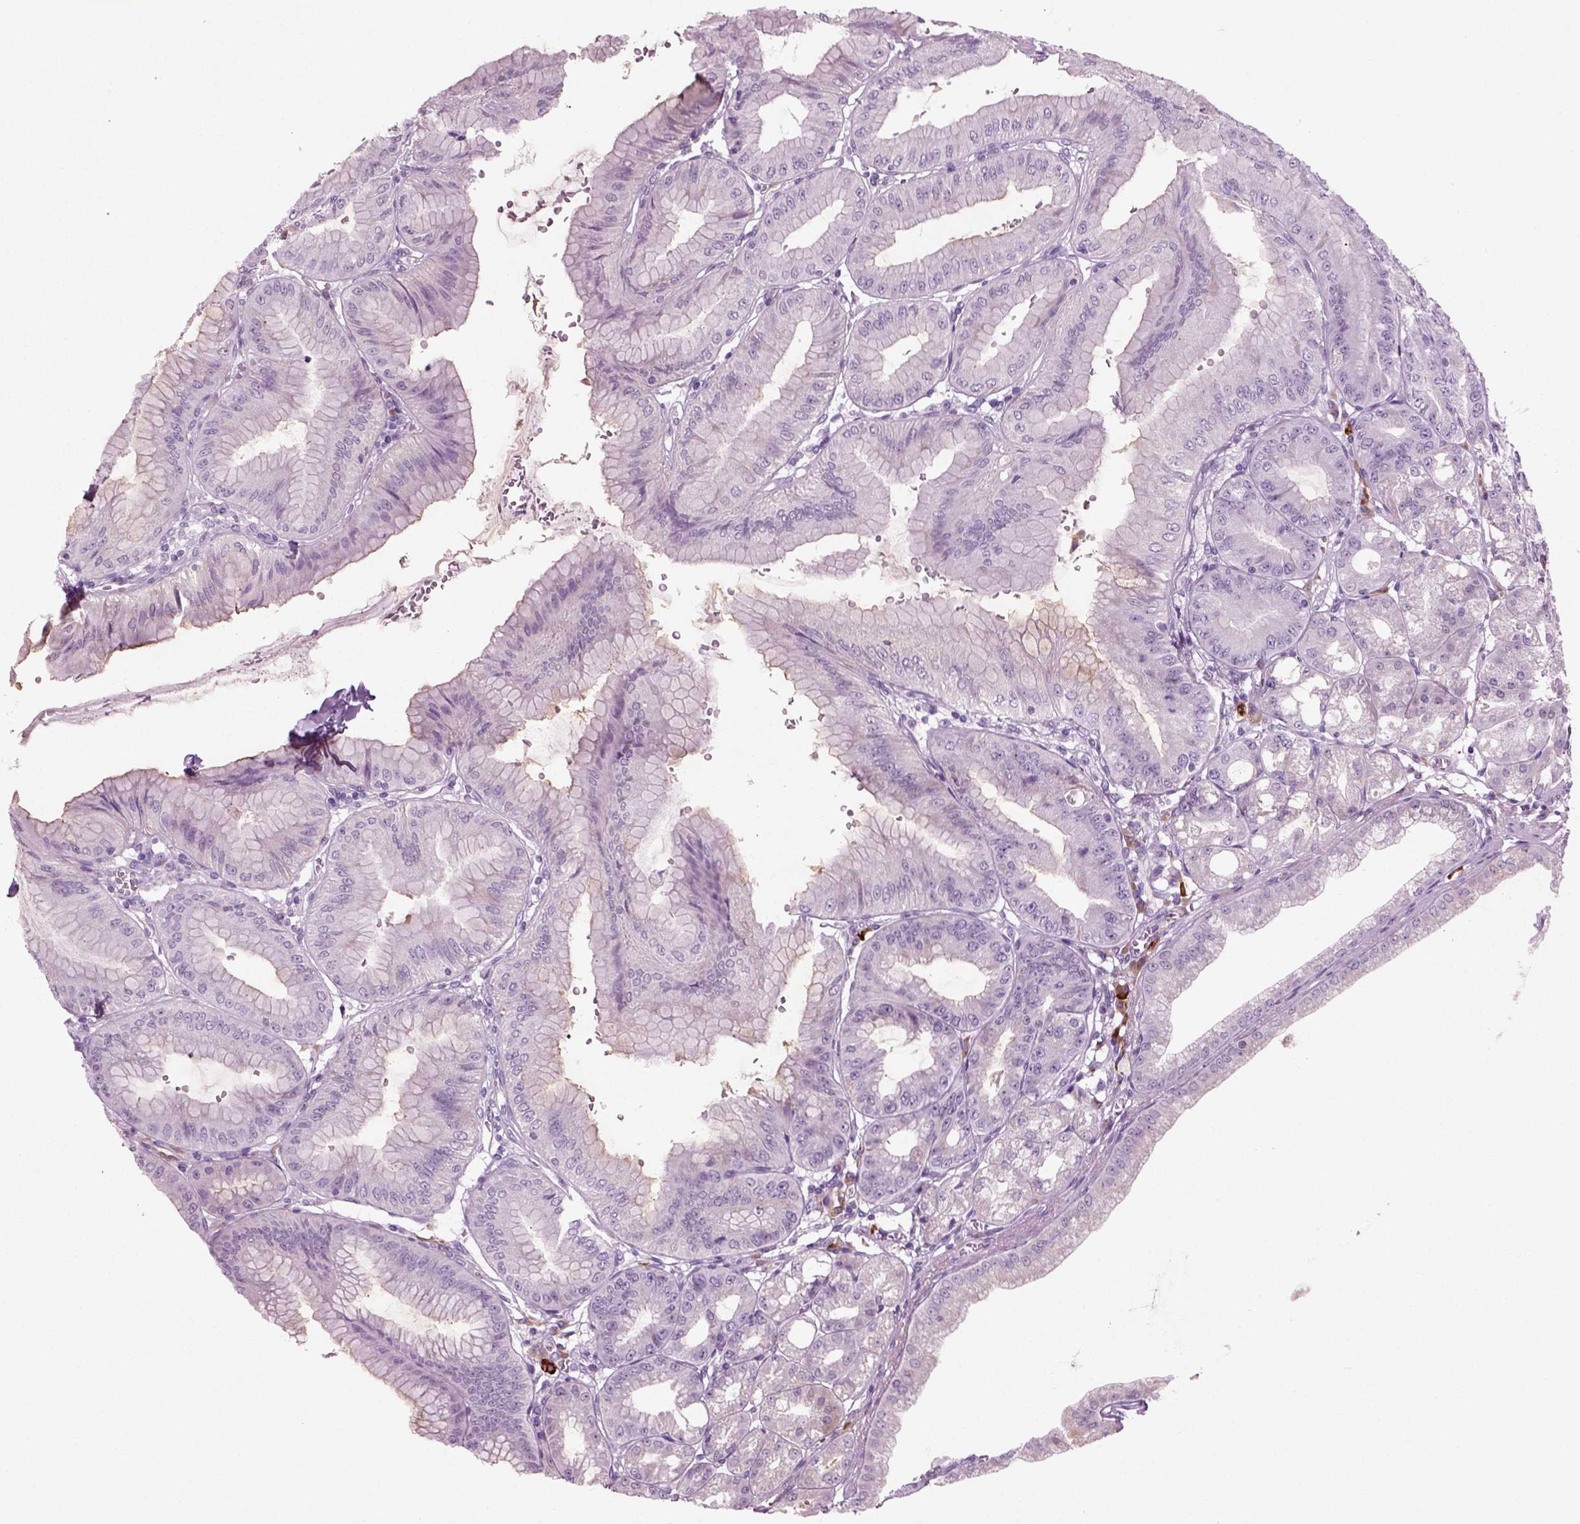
{"staining": {"intensity": "weak", "quantity": "<25%", "location": "cytoplasmic/membranous"}, "tissue": "stomach", "cell_type": "Glandular cells", "image_type": "normal", "snomed": [{"axis": "morphology", "description": "Normal tissue, NOS"}, {"axis": "topography", "description": "Stomach"}], "caption": "DAB (3,3'-diaminobenzidine) immunohistochemical staining of benign human stomach demonstrates no significant positivity in glandular cells.", "gene": "PRLH", "patient": {"sex": "male", "age": 71}}